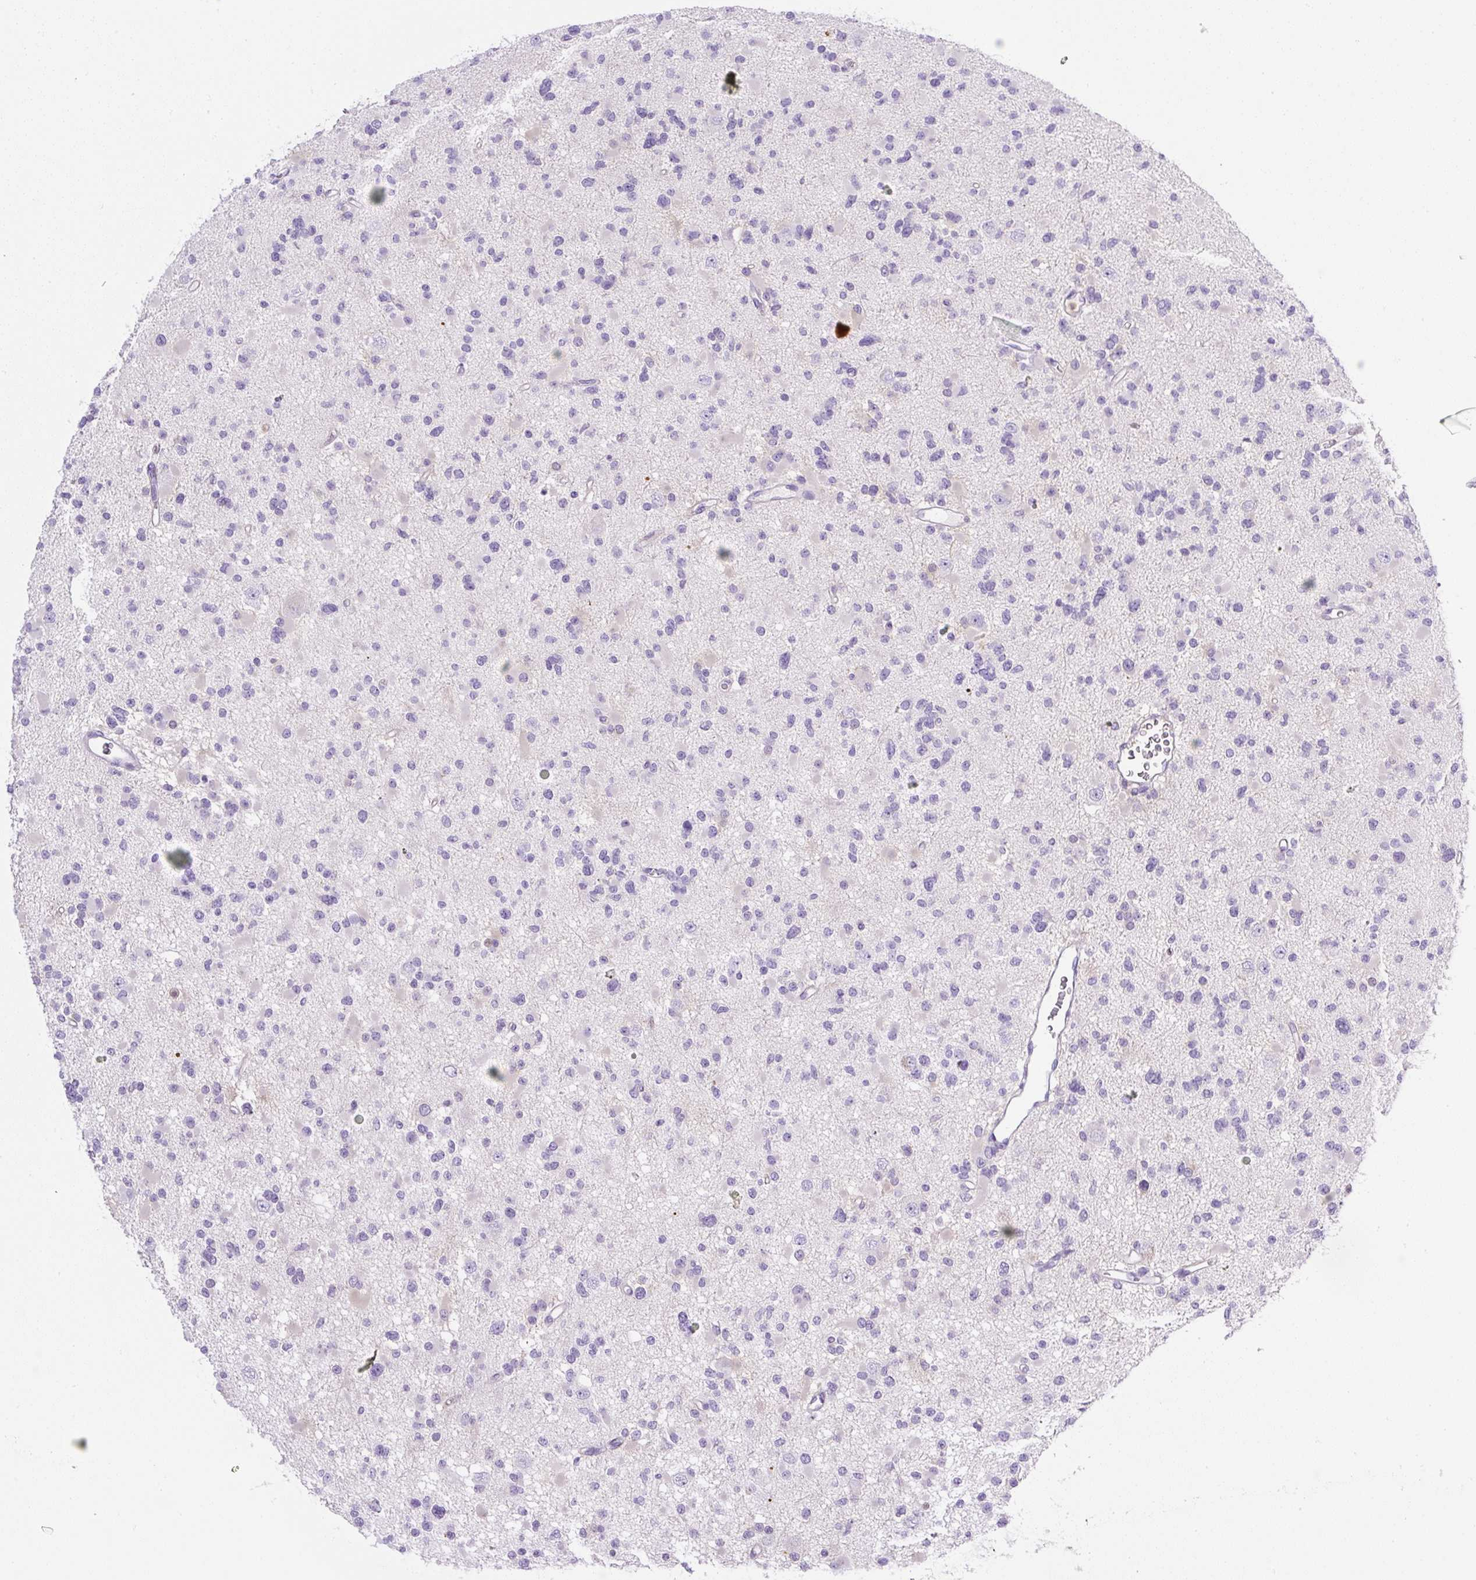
{"staining": {"intensity": "negative", "quantity": "none", "location": "none"}, "tissue": "glioma", "cell_type": "Tumor cells", "image_type": "cancer", "snomed": [{"axis": "morphology", "description": "Glioma, malignant, Low grade"}, {"axis": "topography", "description": "Brain"}], "caption": "Immunohistochemistry histopathology image of human glioma stained for a protein (brown), which exhibits no positivity in tumor cells.", "gene": "PIP5KL1", "patient": {"sex": "female", "age": 22}}